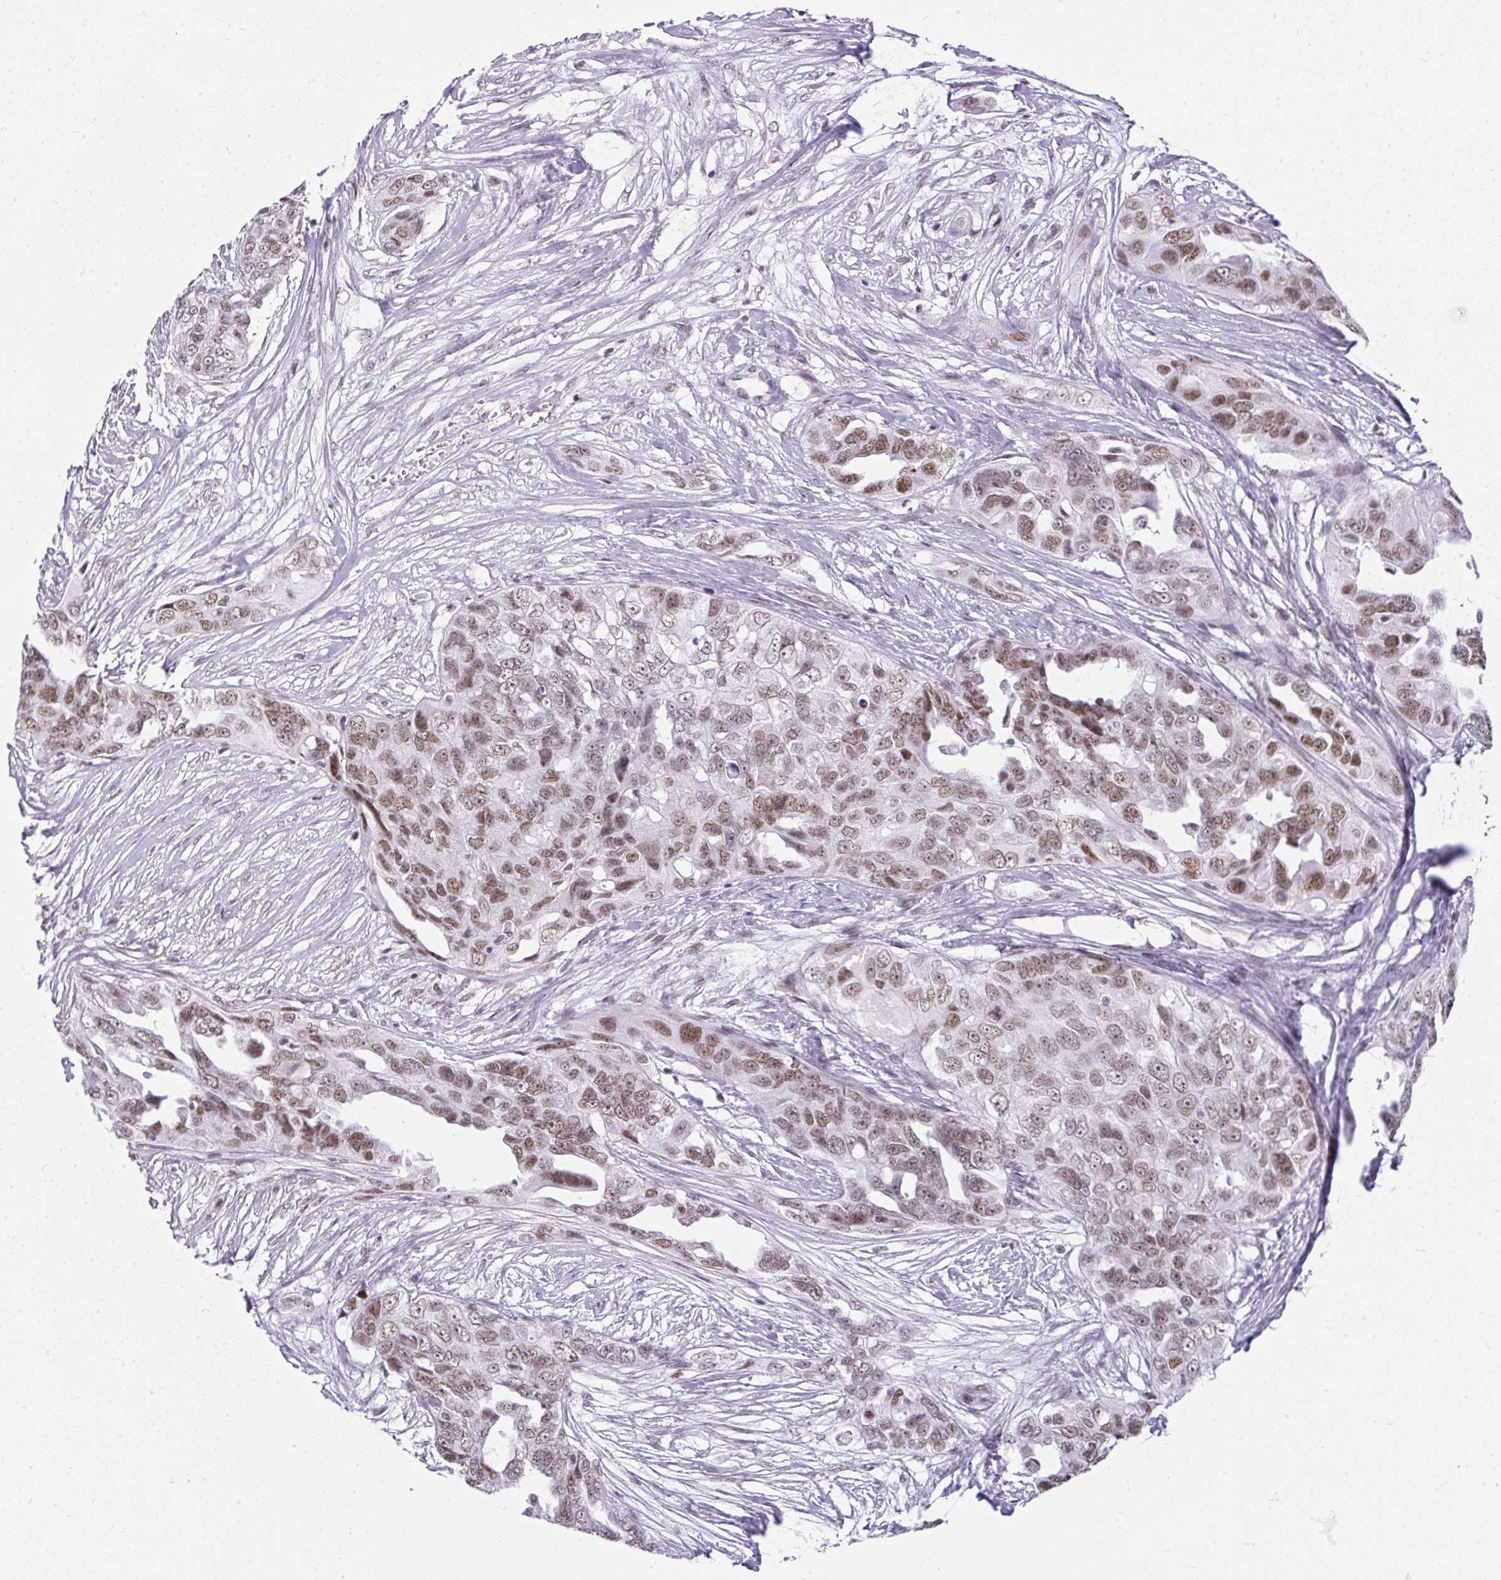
{"staining": {"intensity": "moderate", "quantity": ">75%", "location": "nuclear"}, "tissue": "ovarian cancer", "cell_type": "Tumor cells", "image_type": "cancer", "snomed": [{"axis": "morphology", "description": "Carcinoma, endometroid"}, {"axis": "topography", "description": "Ovary"}], "caption": "Approximately >75% of tumor cells in human ovarian endometroid carcinoma reveal moderate nuclear protein expression as visualized by brown immunohistochemical staining.", "gene": "PLCXD2", "patient": {"sex": "female", "age": 70}}